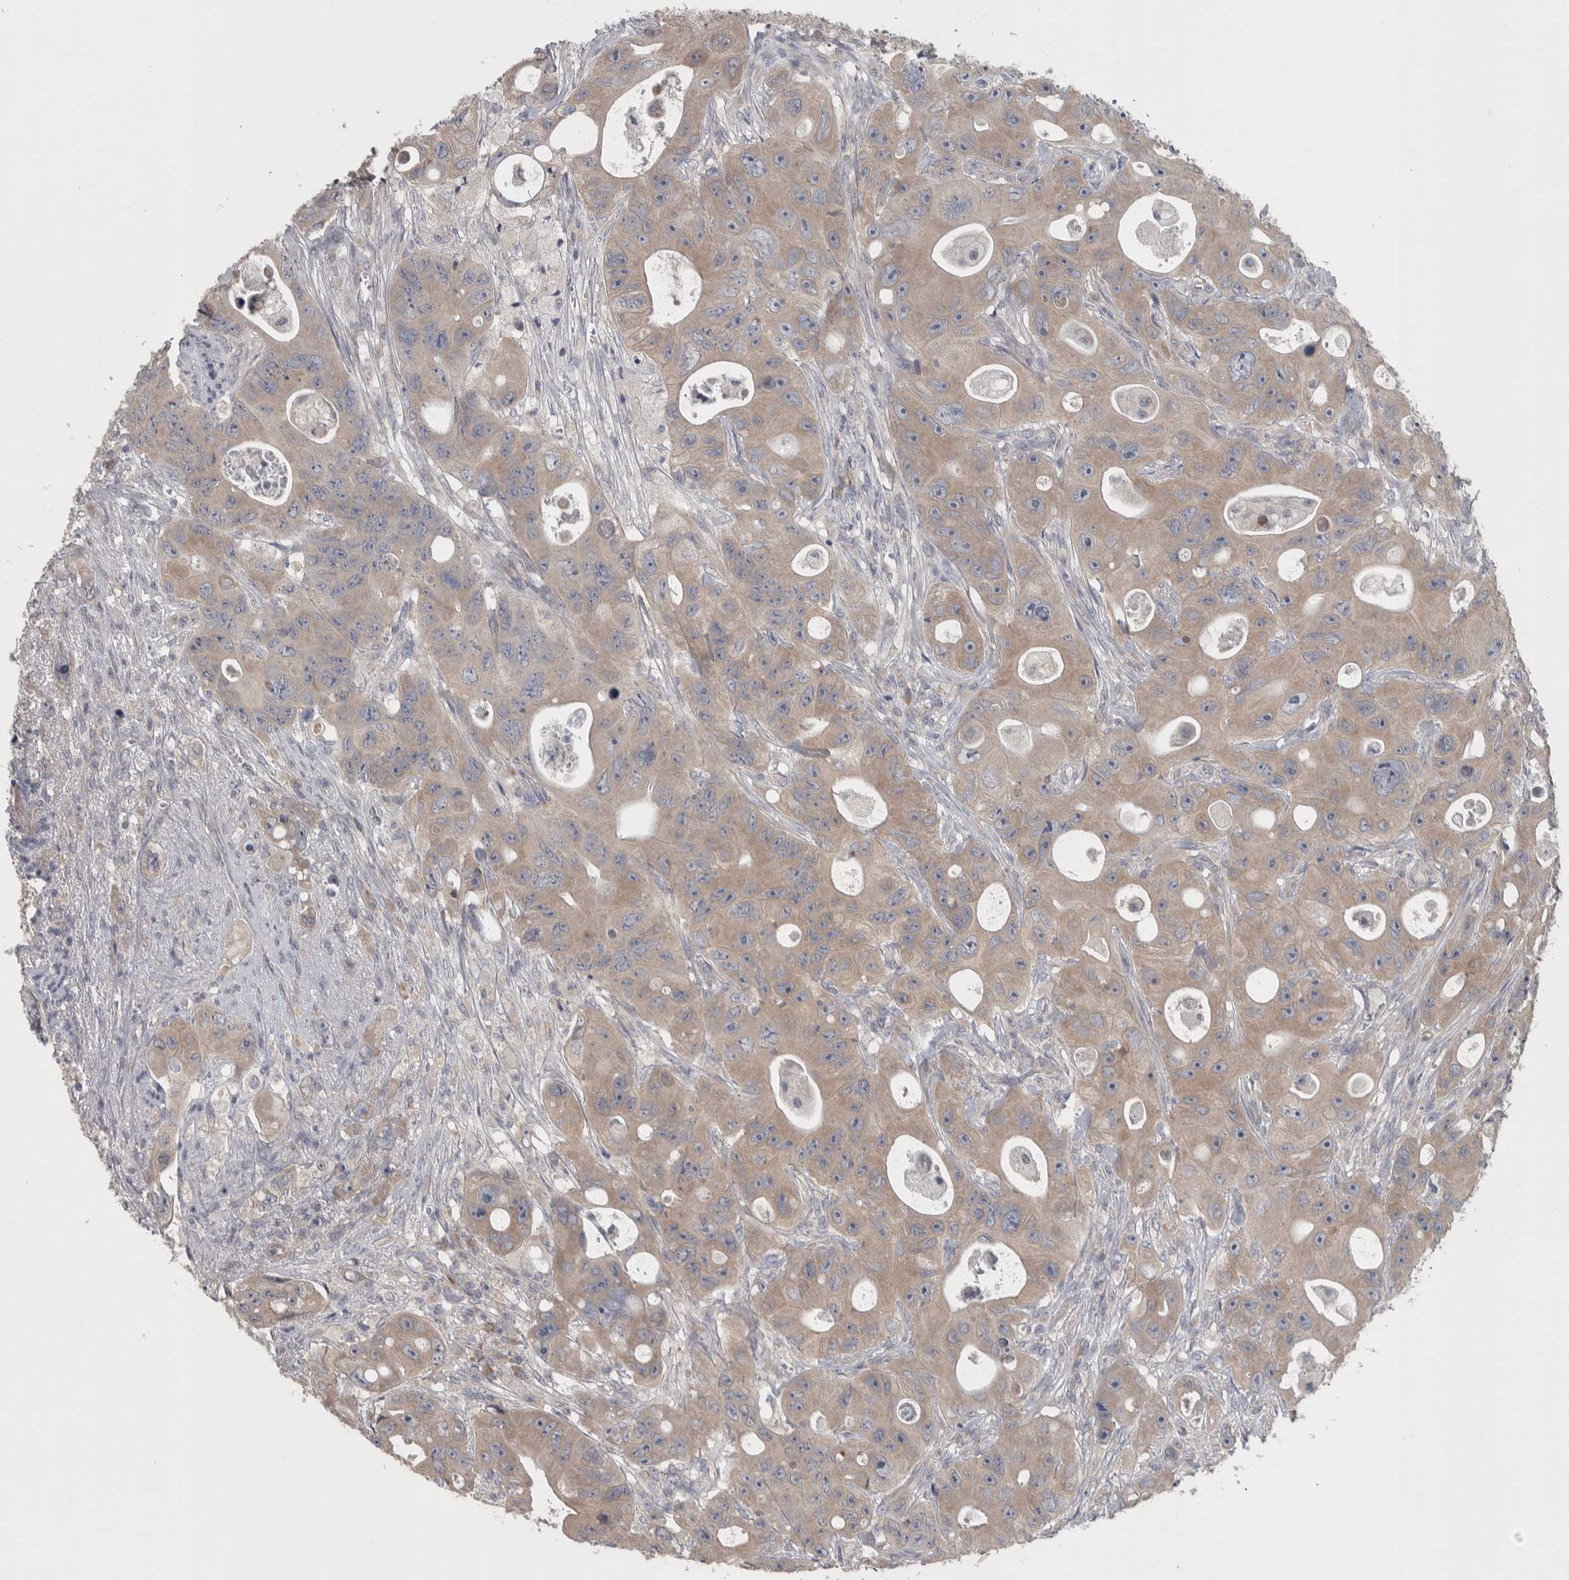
{"staining": {"intensity": "weak", "quantity": ">75%", "location": "cytoplasmic/membranous"}, "tissue": "colorectal cancer", "cell_type": "Tumor cells", "image_type": "cancer", "snomed": [{"axis": "morphology", "description": "Adenocarcinoma, NOS"}, {"axis": "topography", "description": "Colon"}], "caption": "Colorectal cancer stained with a brown dye displays weak cytoplasmic/membranous positive expression in about >75% of tumor cells.", "gene": "SRP68", "patient": {"sex": "female", "age": 46}}